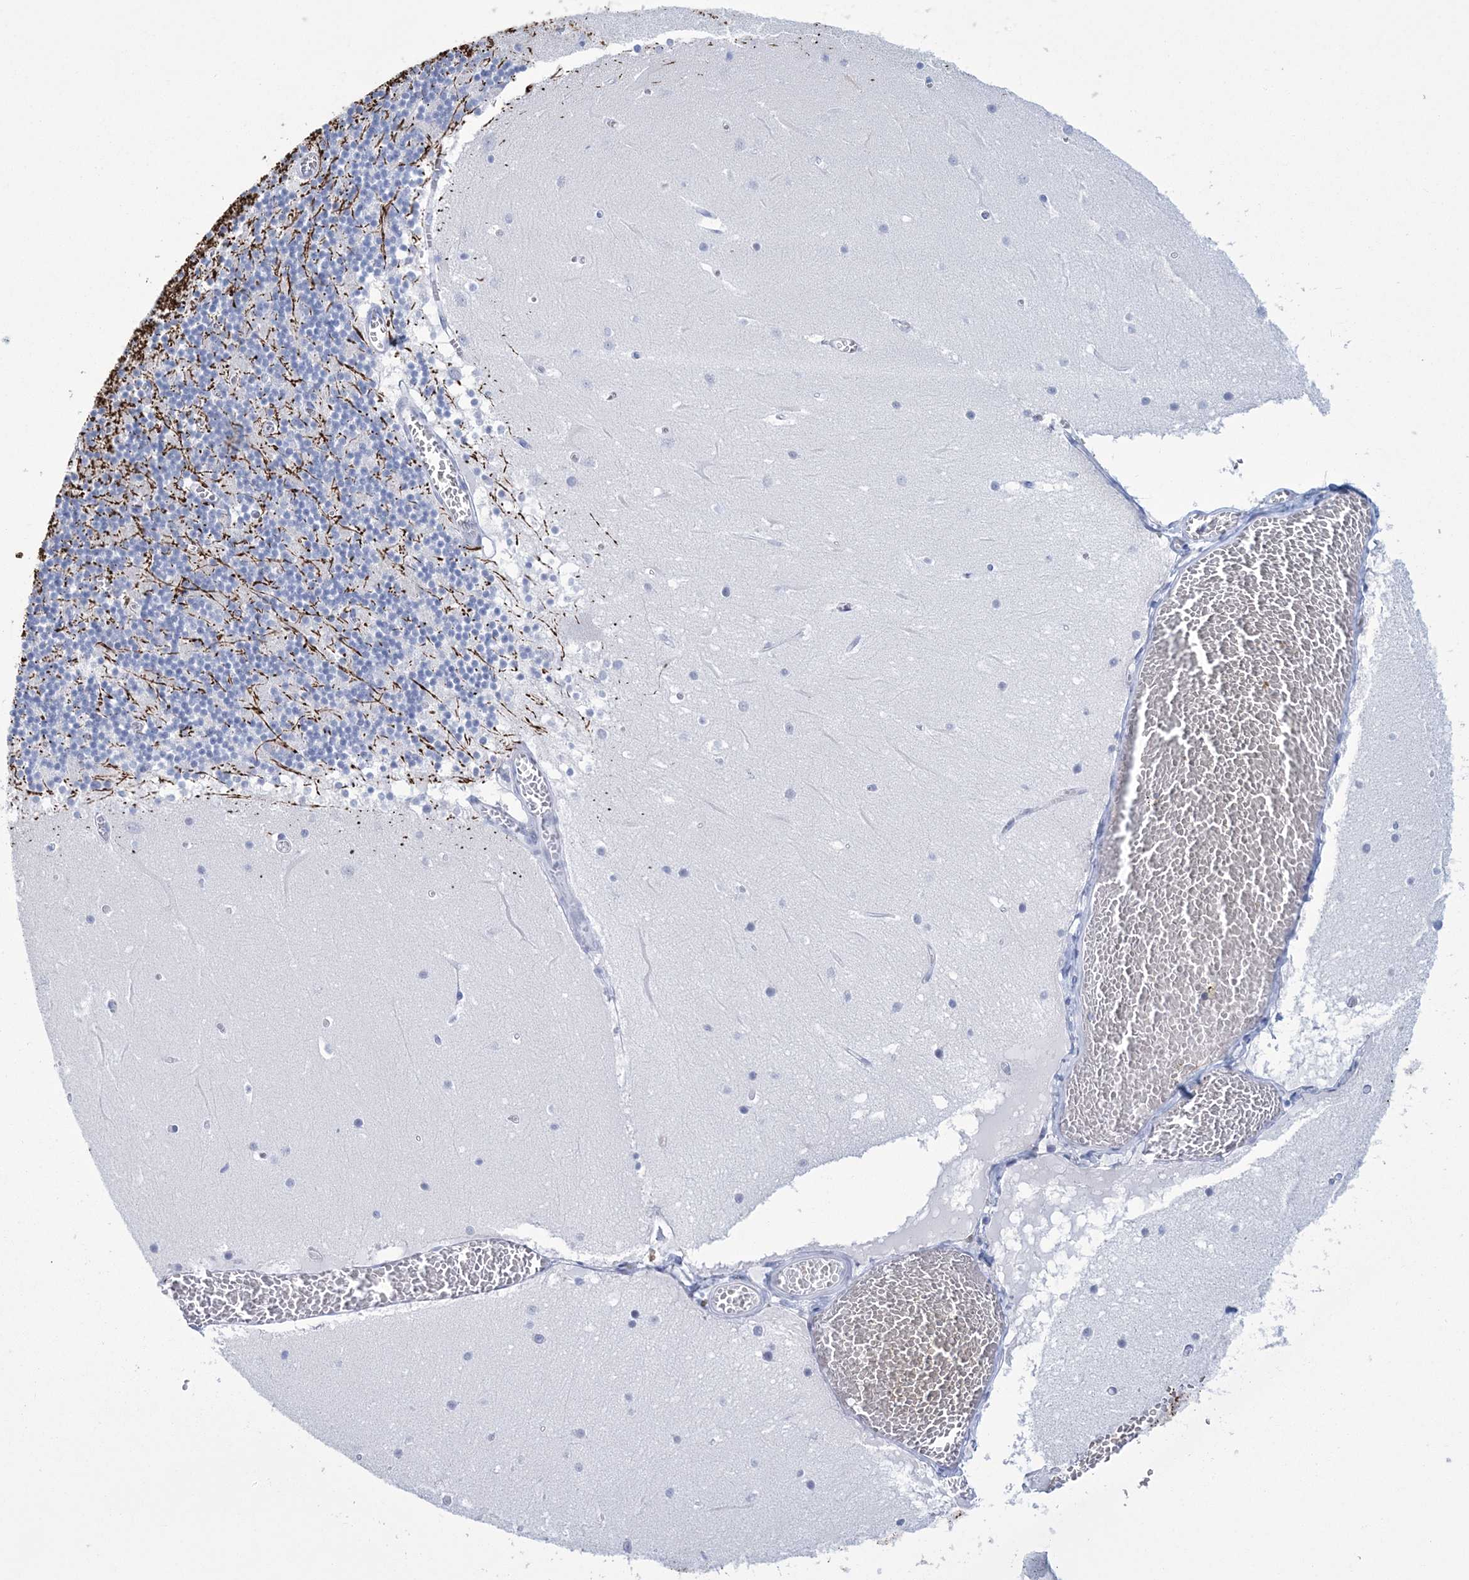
{"staining": {"intensity": "negative", "quantity": "none", "location": "none"}, "tissue": "cerebellum", "cell_type": "Cells in granular layer", "image_type": "normal", "snomed": [{"axis": "morphology", "description": "Normal tissue, NOS"}, {"axis": "topography", "description": "Cerebellum"}], "caption": "A micrograph of human cerebellum is negative for staining in cells in granular layer. (DAB IHC with hematoxylin counter stain).", "gene": "DPCD", "patient": {"sex": "female", "age": 28}}